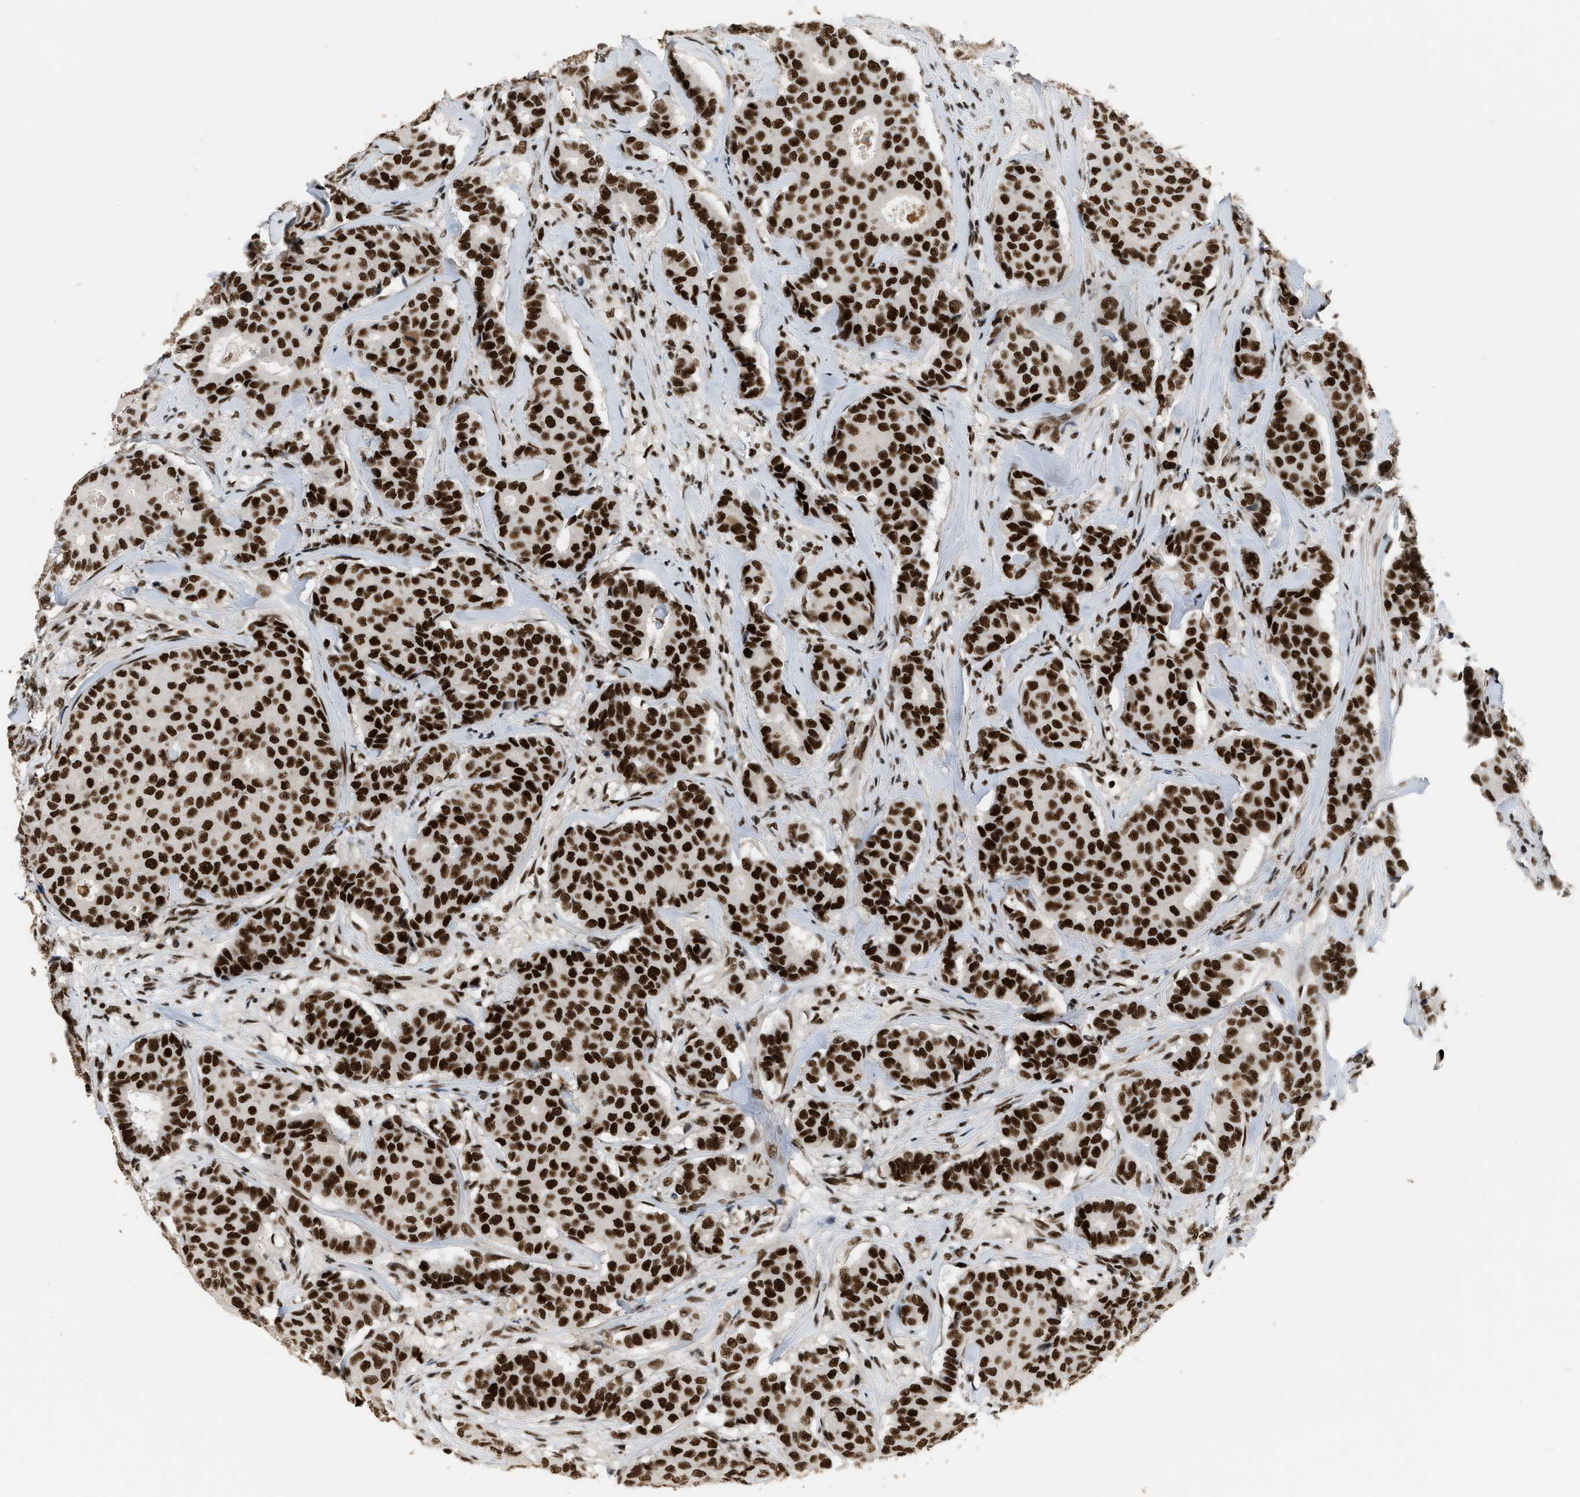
{"staining": {"intensity": "strong", "quantity": ">75%", "location": "nuclear"}, "tissue": "breast cancer", "cell_type": "Tumor cells", "image_type": "cancer", "snomed": [{"axis": "morphology", "description": "Duct carcinoma"}, {"axis": "topography", "description": "Breast"}], "caption": "Breast cancer (infiltrating ductal carcinoma) was stained to show a protein in brown. There is high levels of strong nuclear positivity in approximately >75% of tumor cells.", "gene": "SMARCB1", "patient": {"sex": "female", "age": 75}}